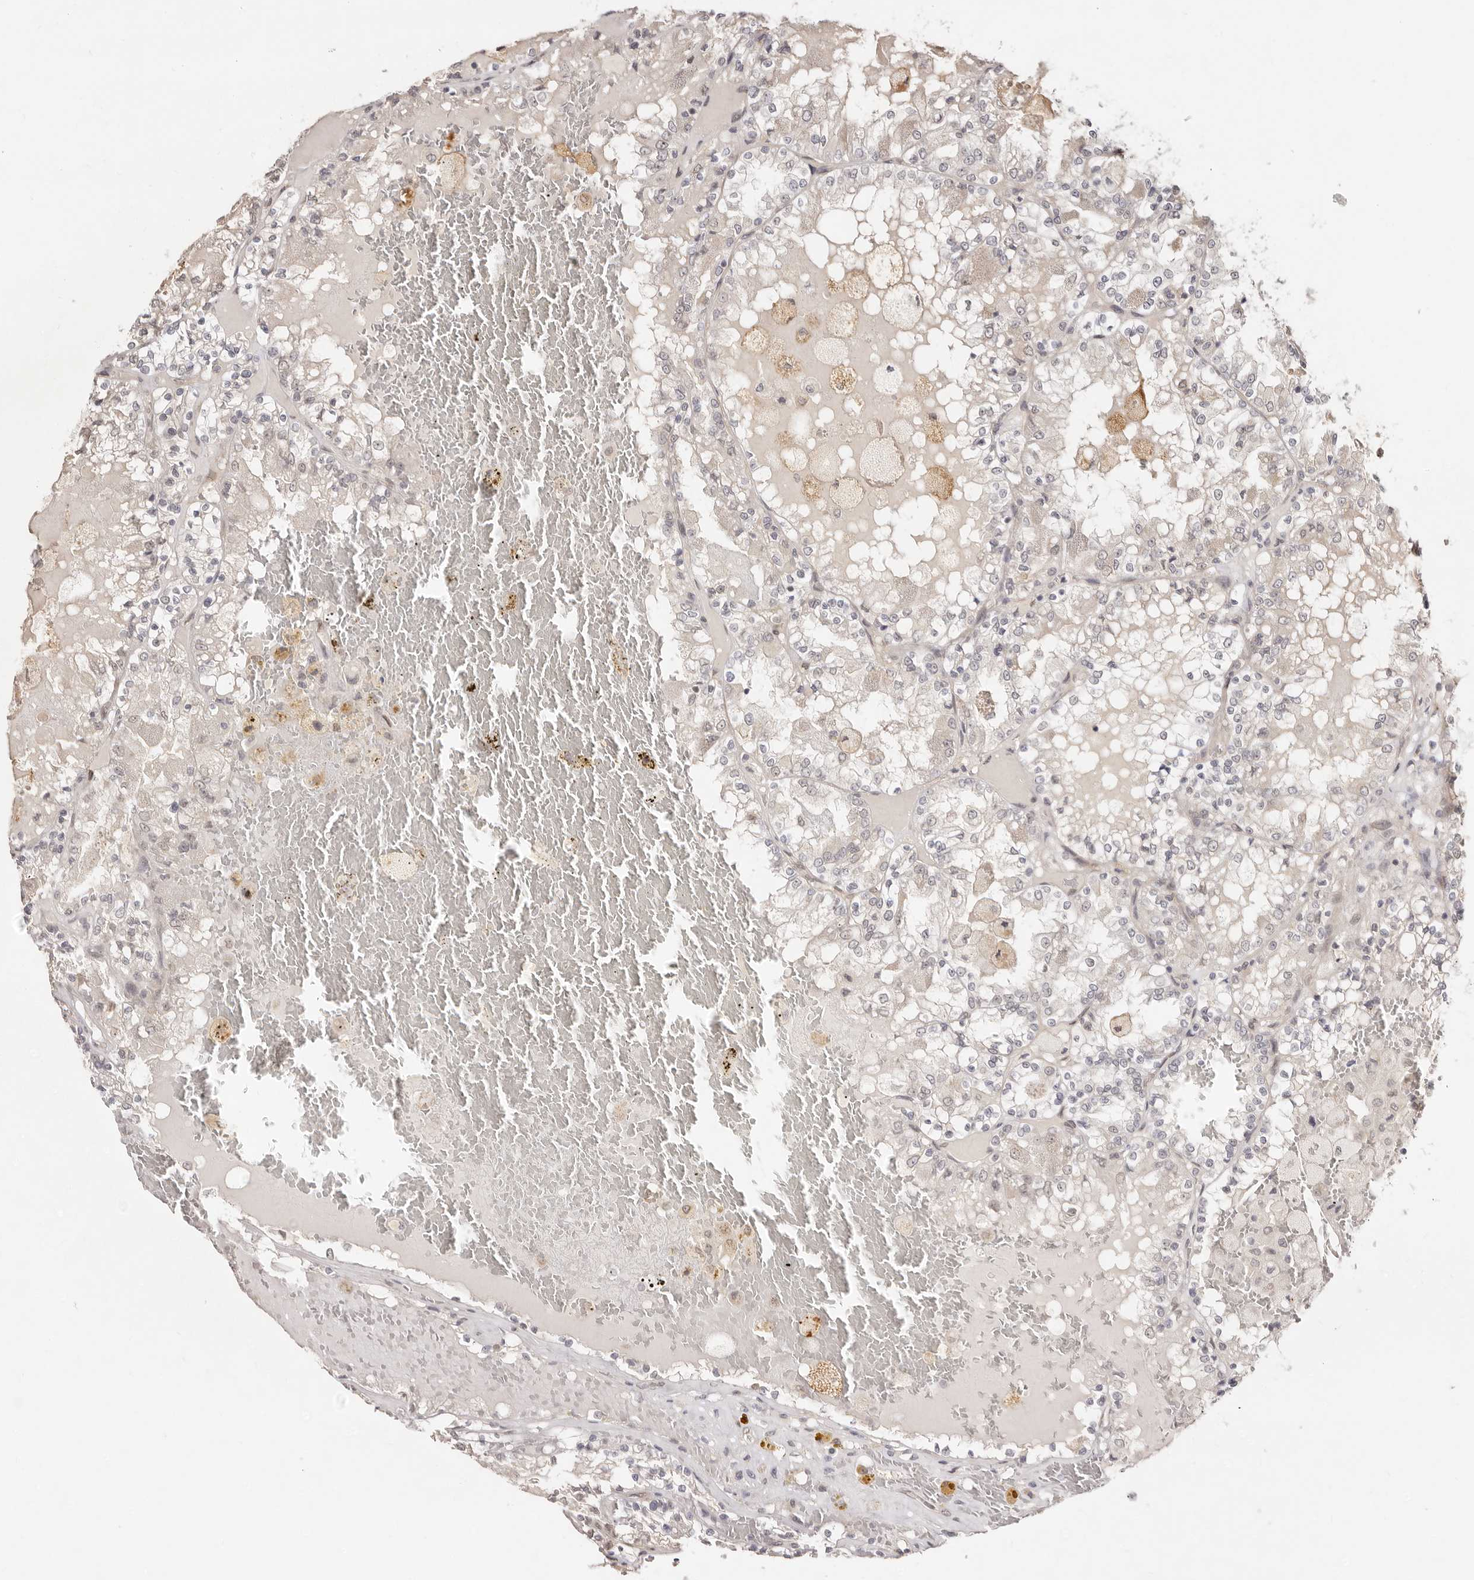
{"staining": {"intensity": "negative", "quantity": "none", "location": "none"}, "tissue": "renal cancer", "cell_type": "Tumor cells", "image_type": "cancer", "snomed": [{"axis": "morphology", "description": "Adenocarcinoma, NOS"}, {"axis": "topography", "description": "Kidney"}], "caption": "Immunohistochemistry micrograph of renal cancer stained for a protein (brown), which exhibits no positivity in tumor cells.", "gene": "LCORL", "patient": {"sex": "female", "age": 56}}